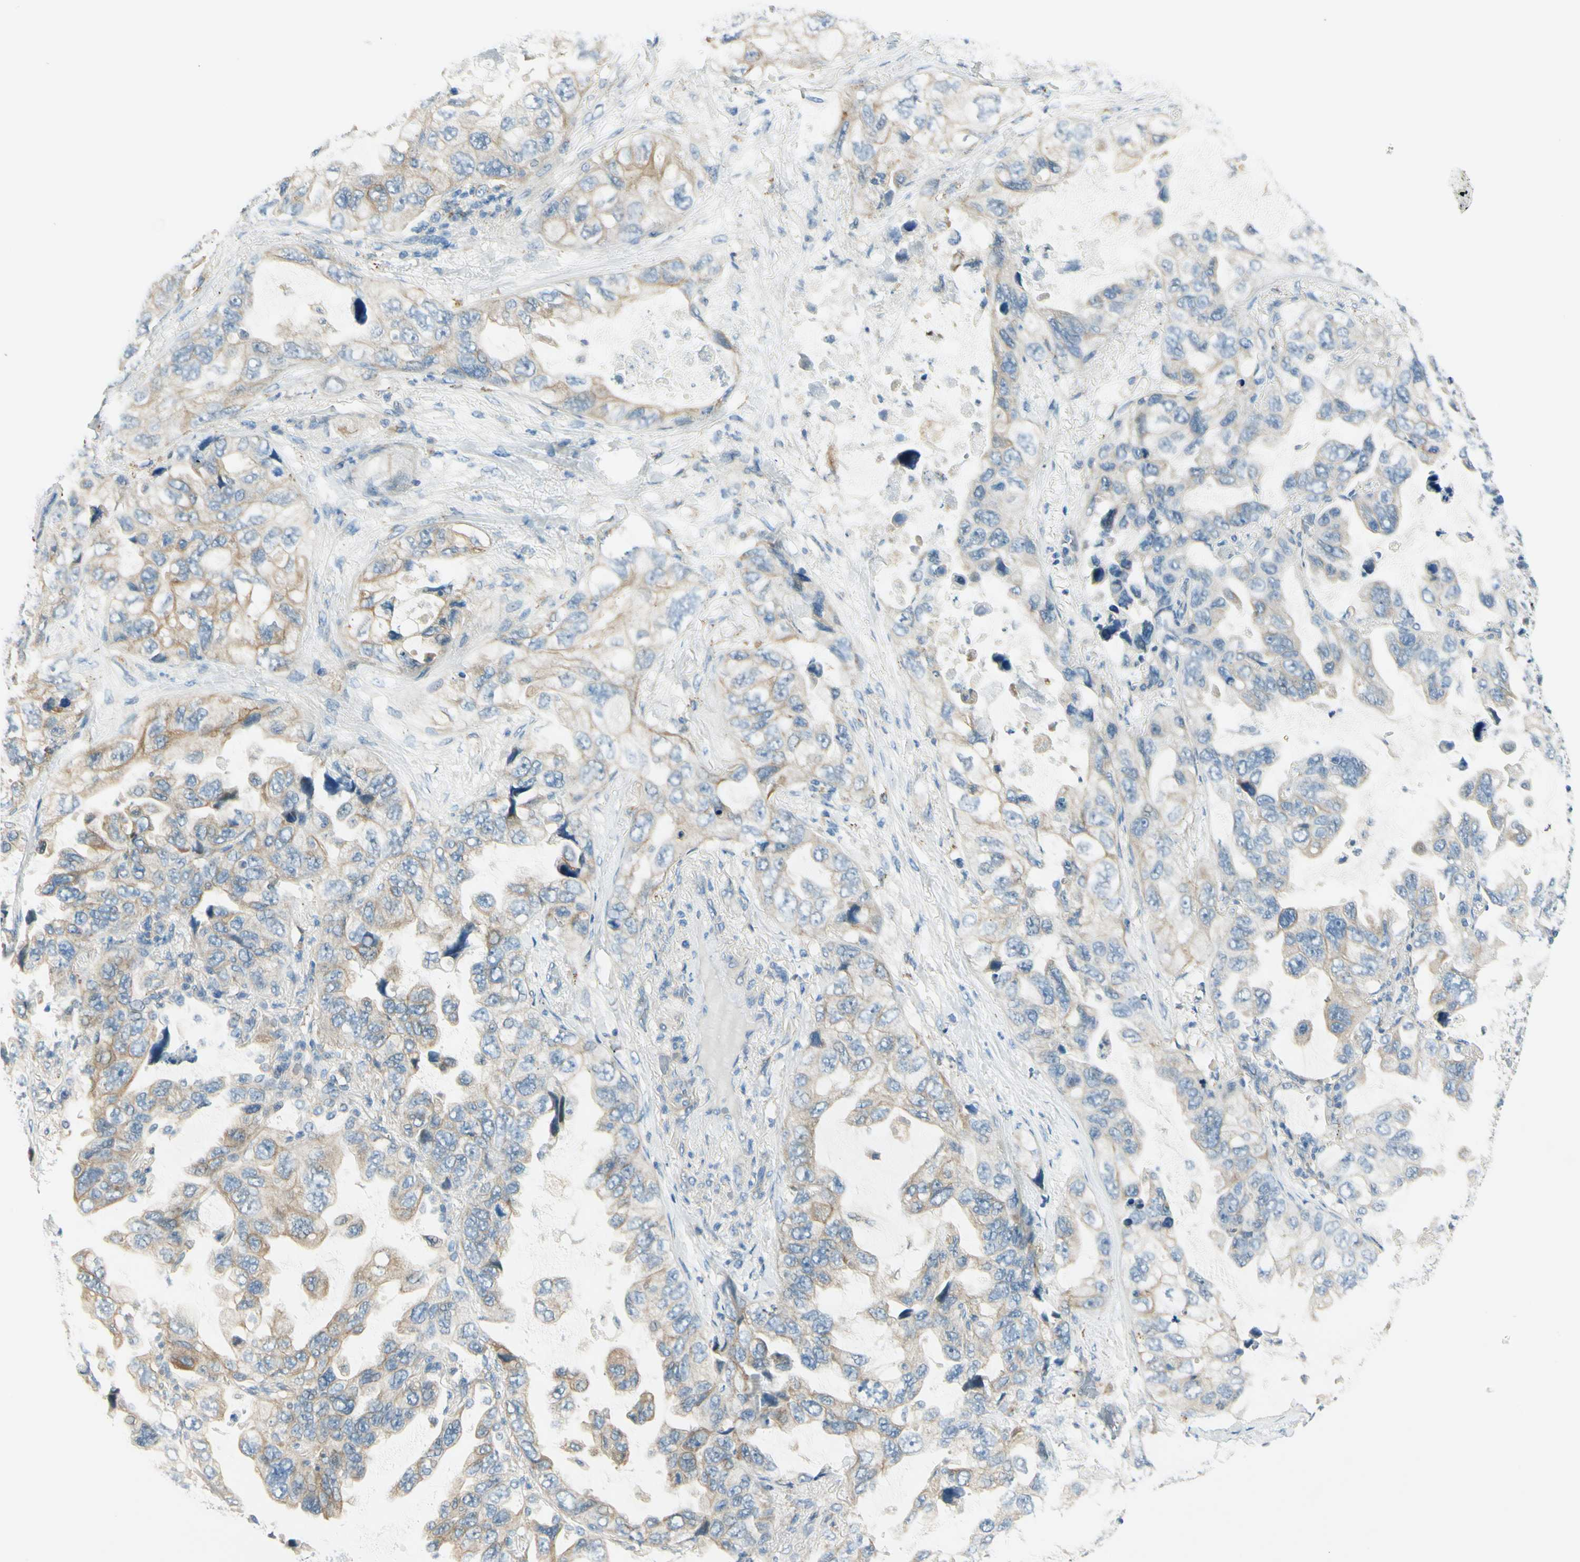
{"staining": {"intensity": "moderate", "quantity": "<25%", "location": "cytoplasmic/membranous"}, "tissue": "lung cancer", "cell_type": "Tumor cells", "image_type": "cancer", "snomed": [{"axis": "morphology", "description": "Squamous cell carcinoma, NOS"}, {"axis": "topography", "description": "Lung"}], "caption": "Brown immunohistochemical staining in human lung squamous cell carcinoma displays moderate cytoplasmic/membranous staining in about <25% of tumor cells.", "gene": "LAMA3", "patient": {"sex": "female", "age": 73}}